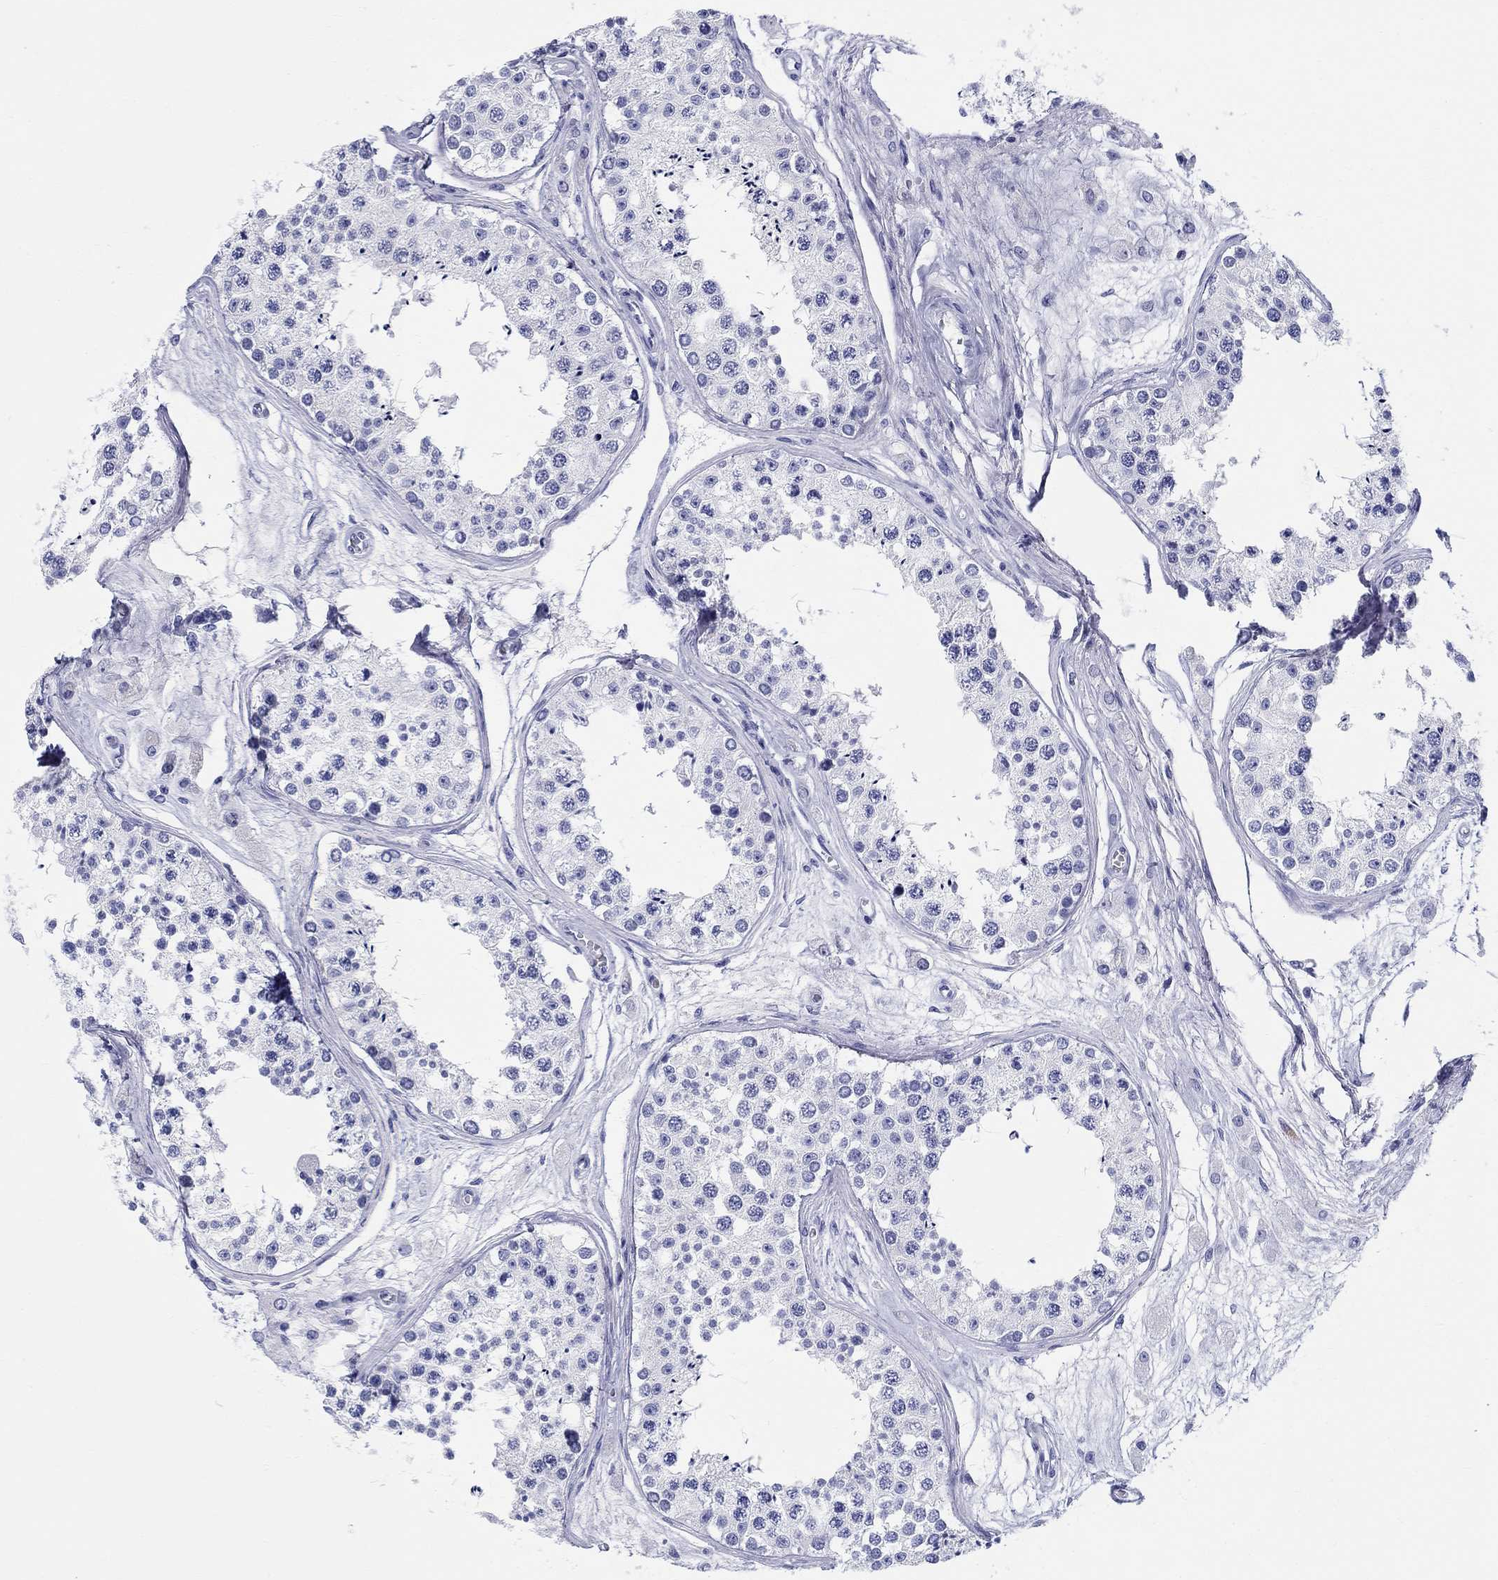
{"staining": {"intensity": "negative", "quantity": "none", "location": "none"}, "tissue": "testis", "cell_type": "Cells in seminiferous ducts", "image_type": "normal", "snomed": [{"axis": "morphology", "description": "Normal tissue, NOS"}, {"axis": "topography", "description": "Testis"}], "caption": "Immunohistochemistry micrograph of unremarkable human testis stained for a protein (brown), which reveals no positivity in cells in seminiferous ducts.", "gene": "LAMP5", "patient": {"sex": "male", "age": 25}}